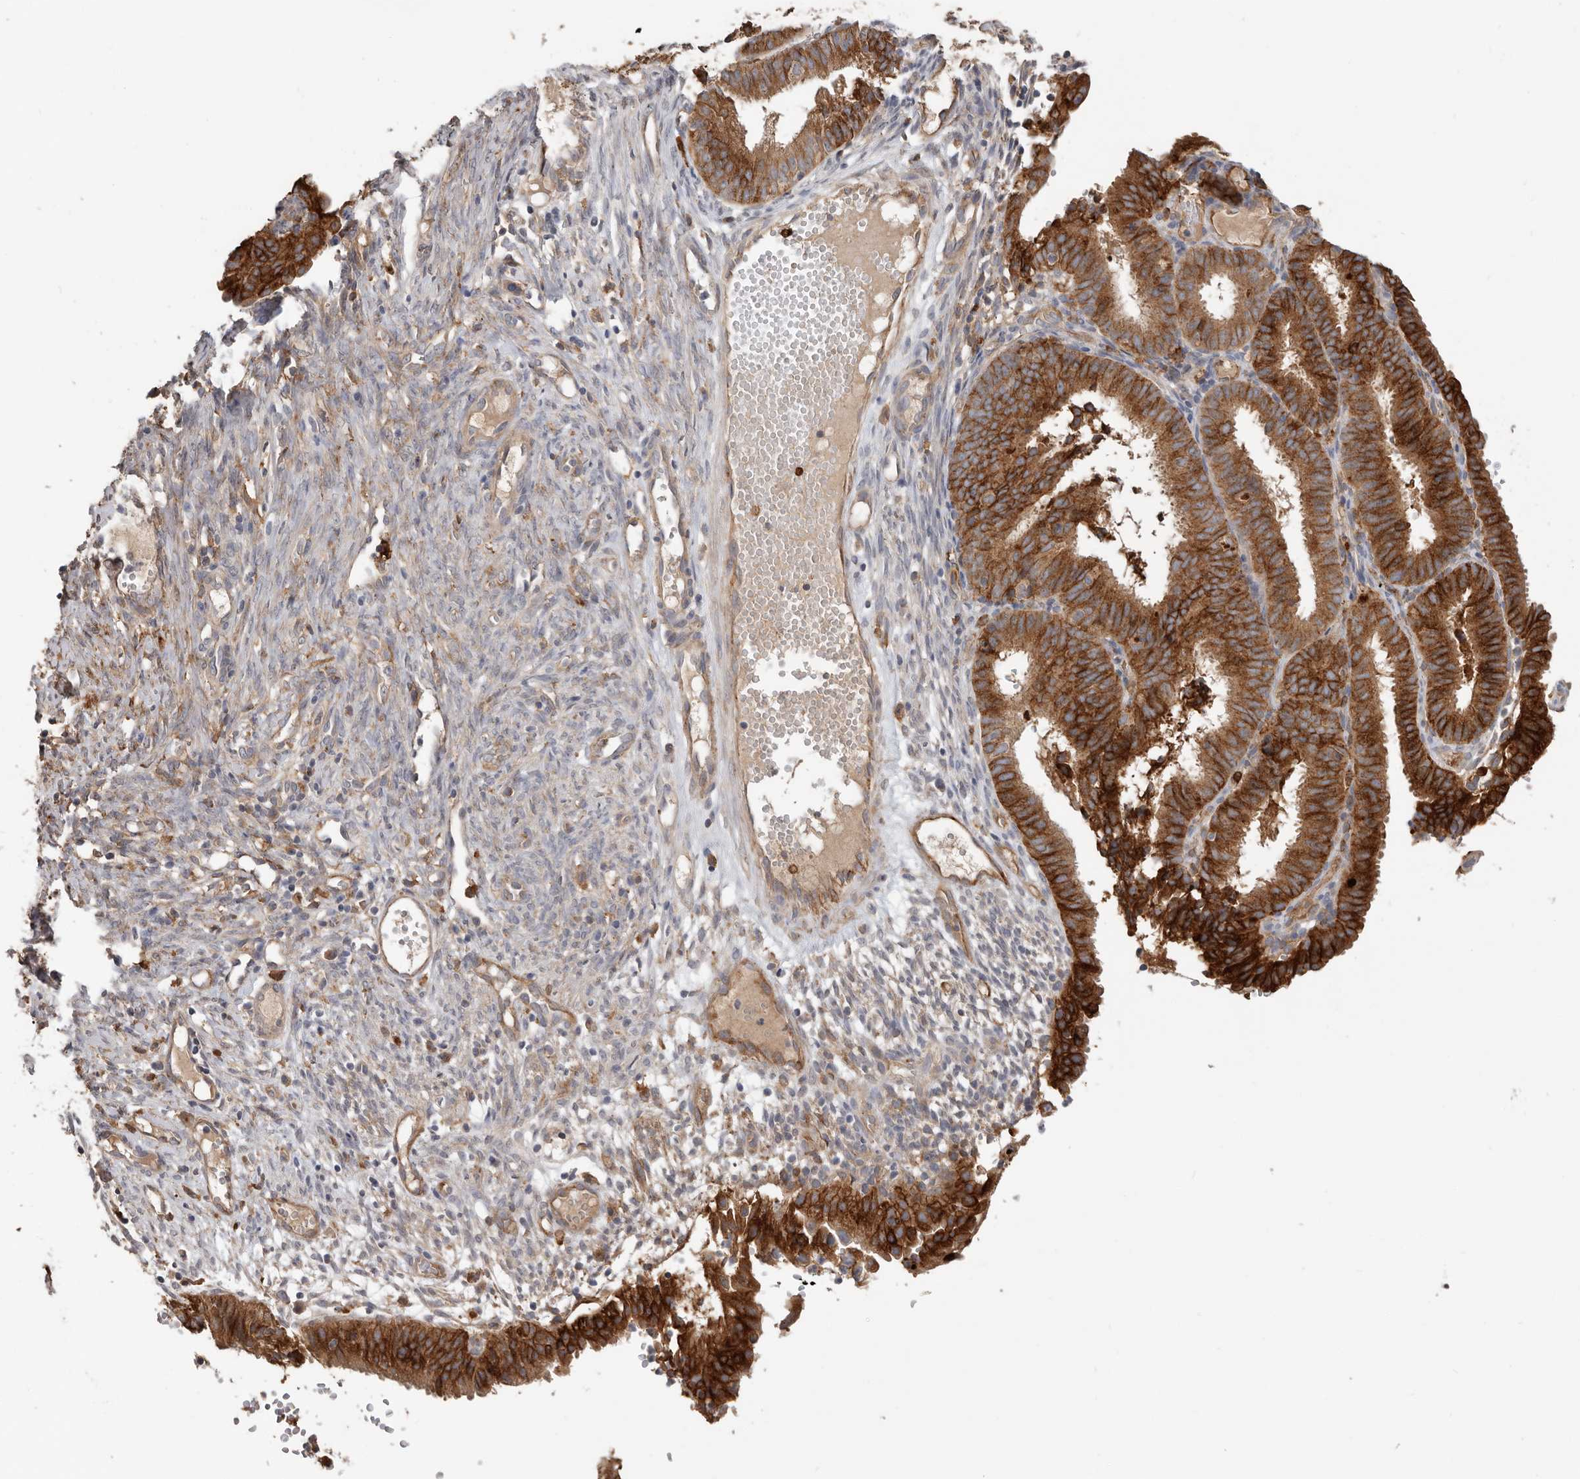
{"staining": {"intensity": "strong", "quantity": ">75%", "location": "cytoplasmic/membranous"}, "tissue": "endometrial cancer", "cell_type": "Tumor cells", "image_type": "cancer", "snomed": [{"axis": "morphology", "description": "Adenocarcinoma, NOS"}, {"axis": "topography", "description": "Endometrium"}], "caption": "Protein staining shows strong cytoplasmic/membranous positivity in about >75% of tumor cells in endometrial cancer.", "gene": "TFRC", "patient": {"sex": "female", "age": 51}}